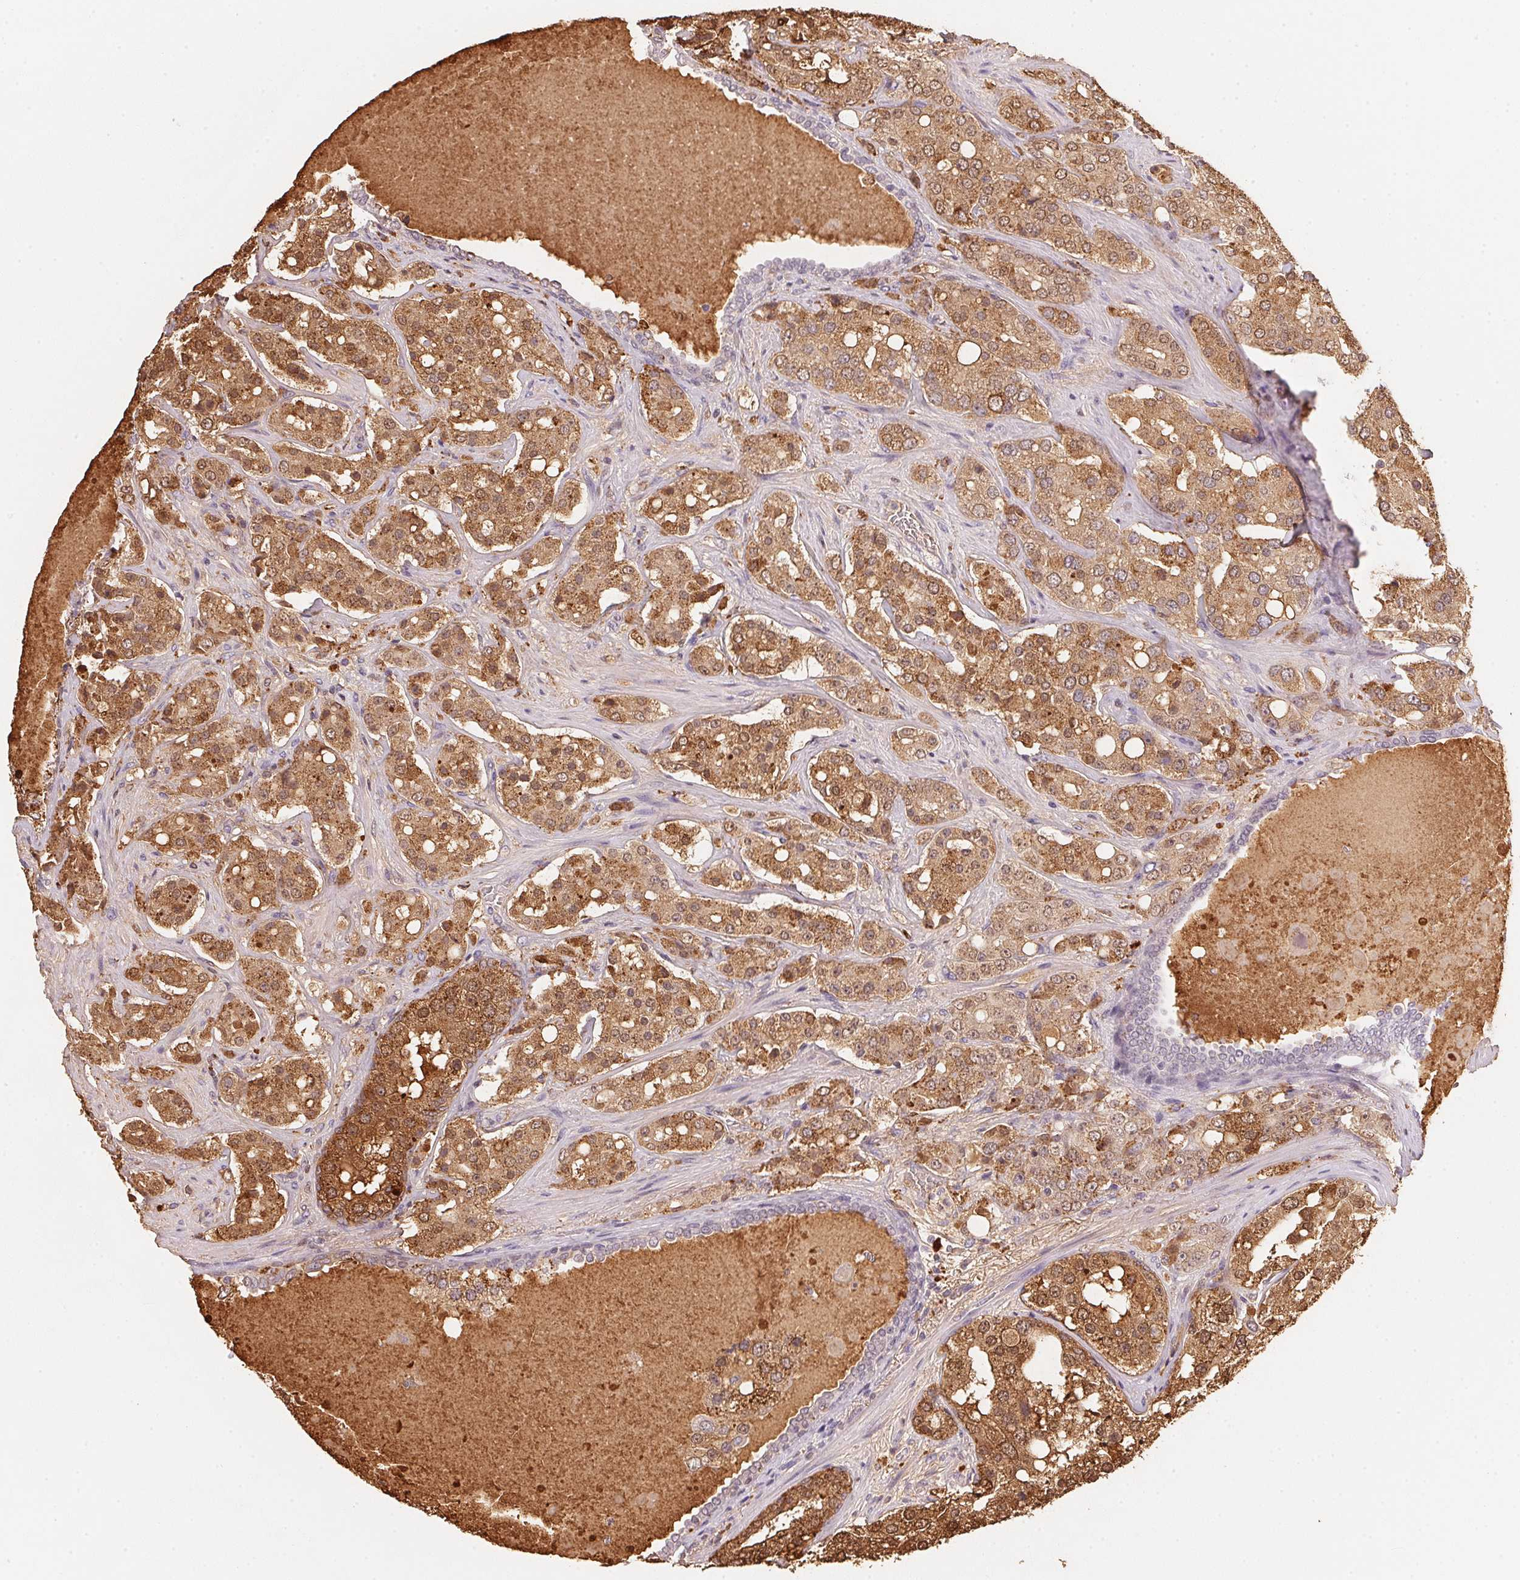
{"staining": {"intensity": "moderate", "quantity": ">75%", "location": "cytoplasmic/membranous,nuclear"}, "tissue": "prostate cancer", "cell_type": "Tumor cells", "image_type": "cancer", "snomed": [{"axis": "morphology", "description": "Adenocarcinoma, High grade"}, {"axis": "topography", "description": "Prostate"}], "caption": "This image demonstrates adenocarcinoma (high-grade) (prostate) stained with IHC to label a protein in brown. The cytoplasmic/membranous and nuclear of tumor cells show moderate positivity for the protein. Nuclei are counter-stained blue.", "gene": "ACP3", "patient": {"sex": "male", "age": 67}}